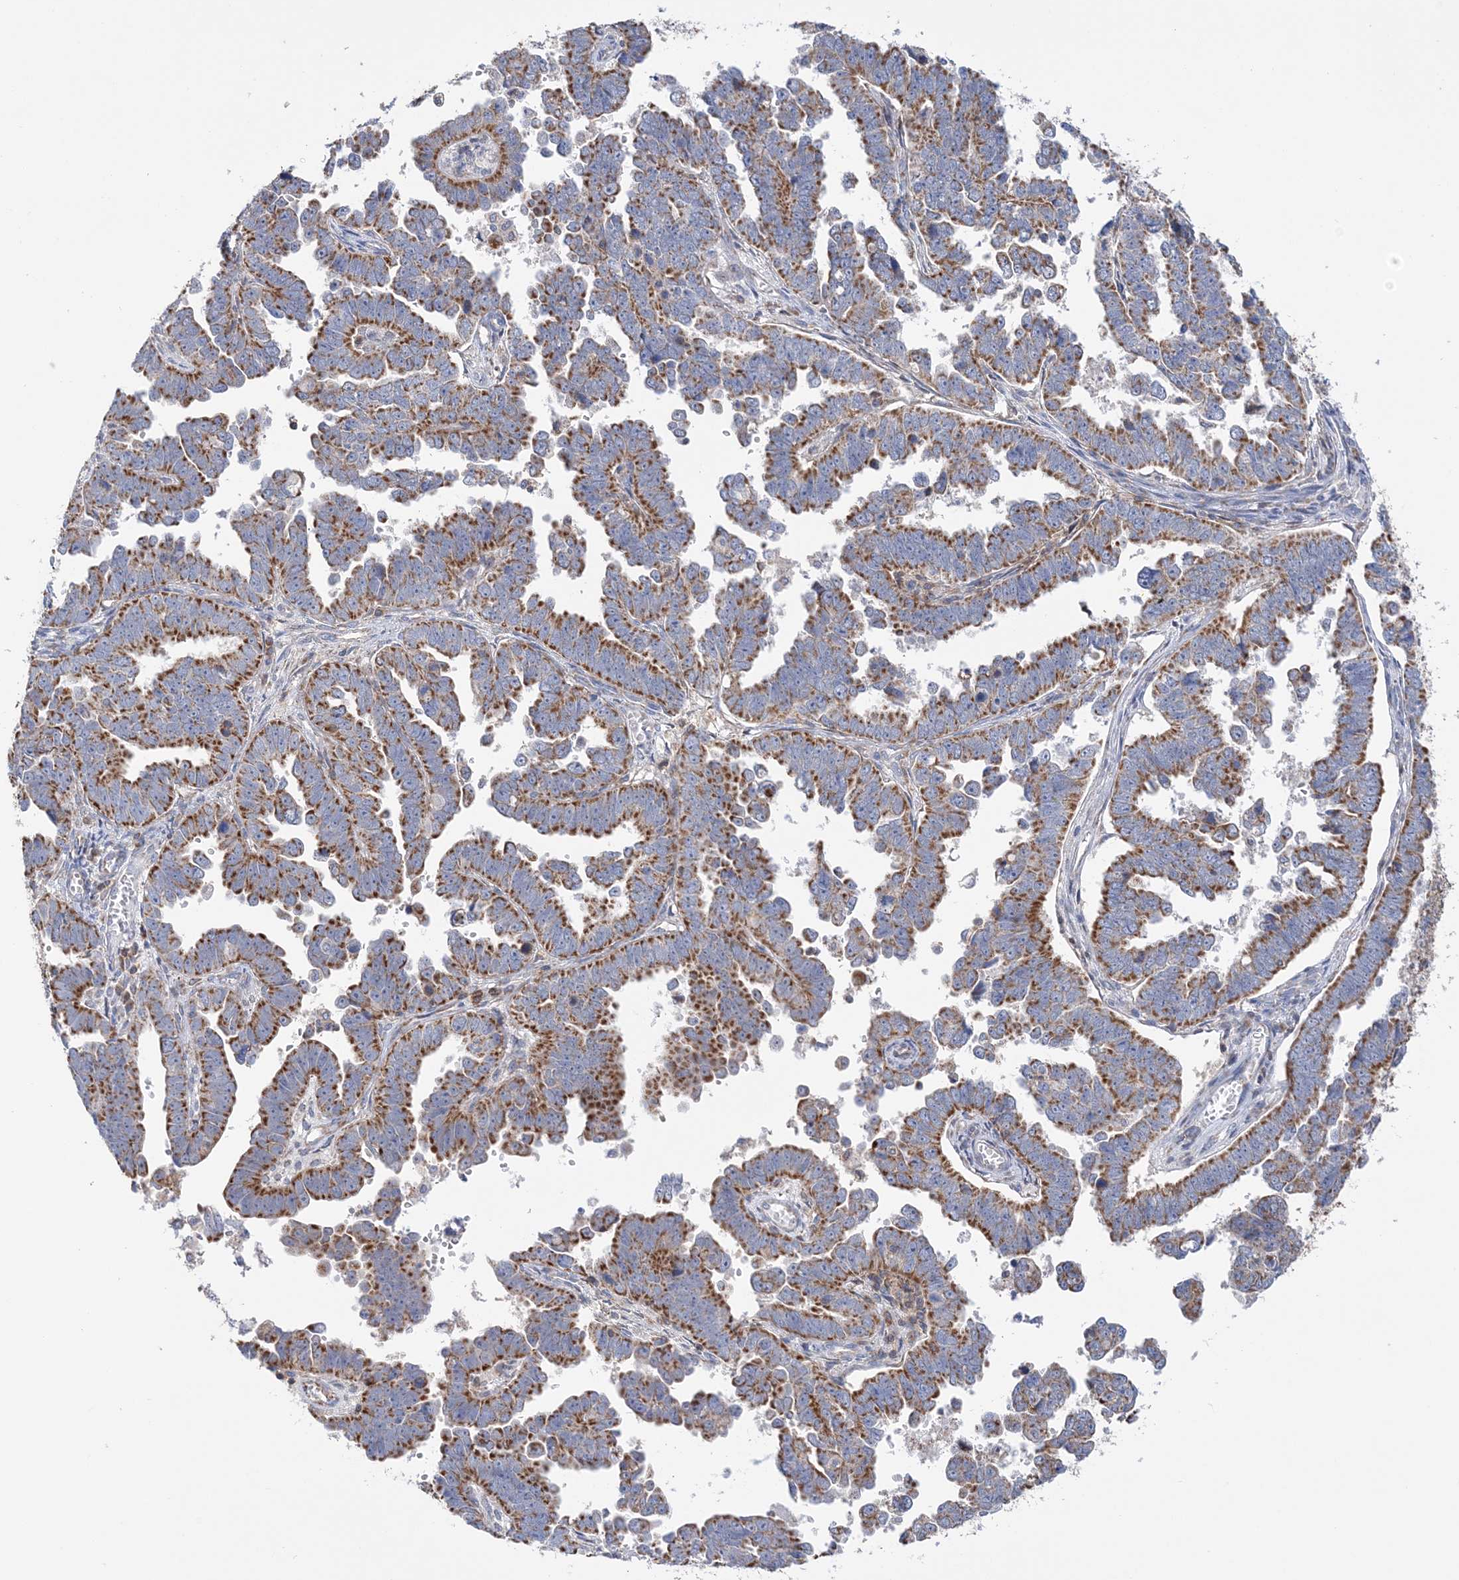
{"staining": {"intensity": "moderate", "quantity": ">75%", "location": "cytoplasmic/membranous"}, "tissue": "endometrial cancer", "cell_type": "Tumor cells", "image_type": "cancer", "snomed": [{"axis": "morphology", "description": "Adenocarcinoma, NOS"}, {"axis": "topography", "description": "Endometrium"}], "caption": "IHC (DAB (3,3'-diaminobenzidine)) staining of human endometrial cancer shows moderate cytoplasmic/membranous protein expression in about >75% of tumor cells.", "gene": "TTC32", "patient": {"sex": "female", "age": 75}}